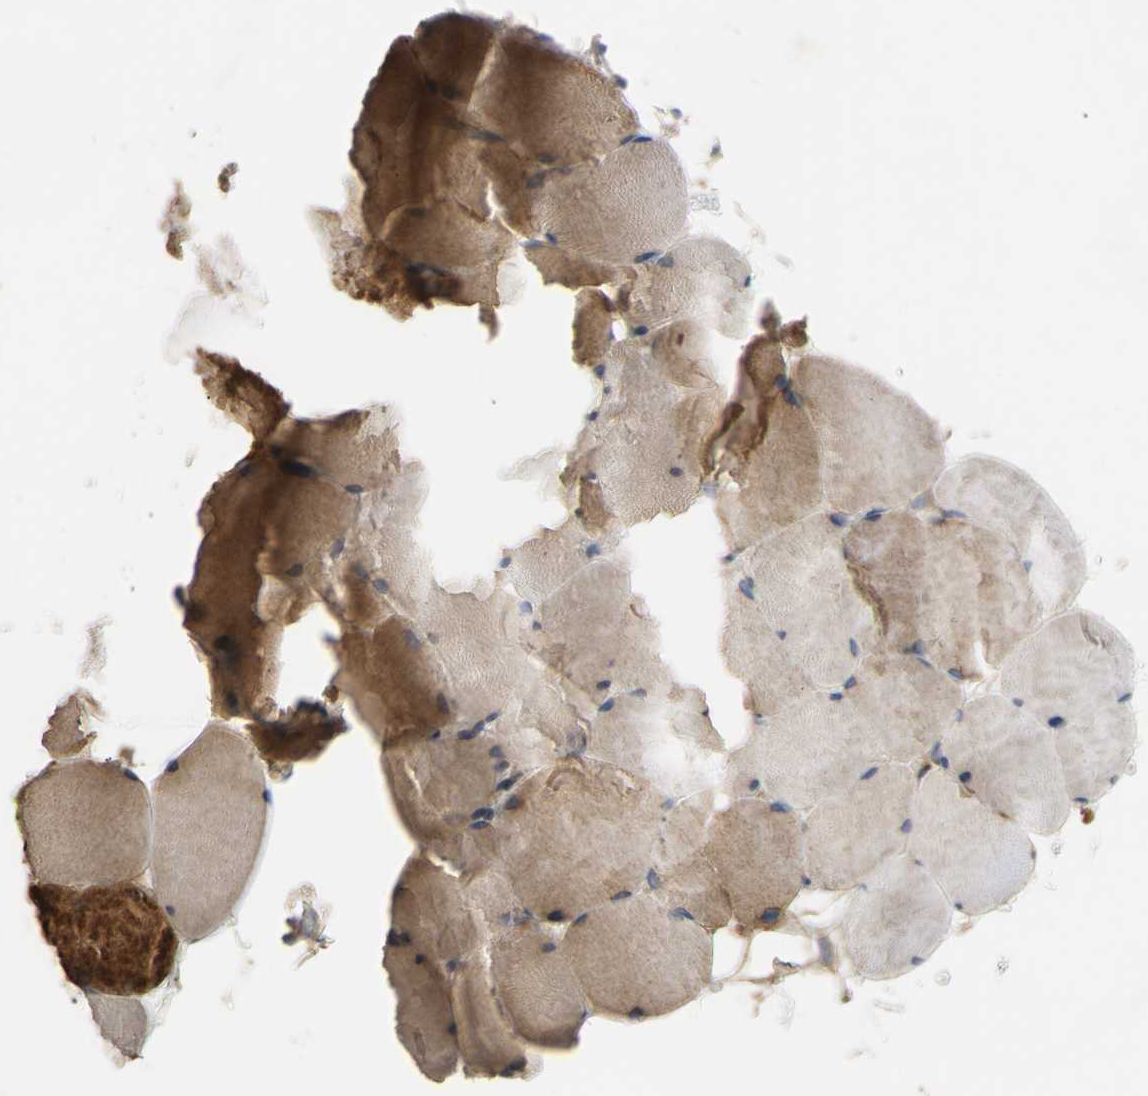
{"staining": {"intensity": "weak", "quantity": "<25%", "location": "cytoplasmic/membranous"}, "tissue": "skeletal muscle", "cell_type": "Myocytes", "image_type": "normal", "snomed": [{"axis": "morphology", "description": "Normal tissue, NOS"}, {"axis": "topography", "description": "Skin"}, {"axis": "topography", "description": "Skeletal muscle"}], "caption": "This is an IHC micrograph of benign human skeletal muscle. There is no staining in myocytes.", "gene": "EIF2S3", "patient": {"sex": "male", "age": 83}}